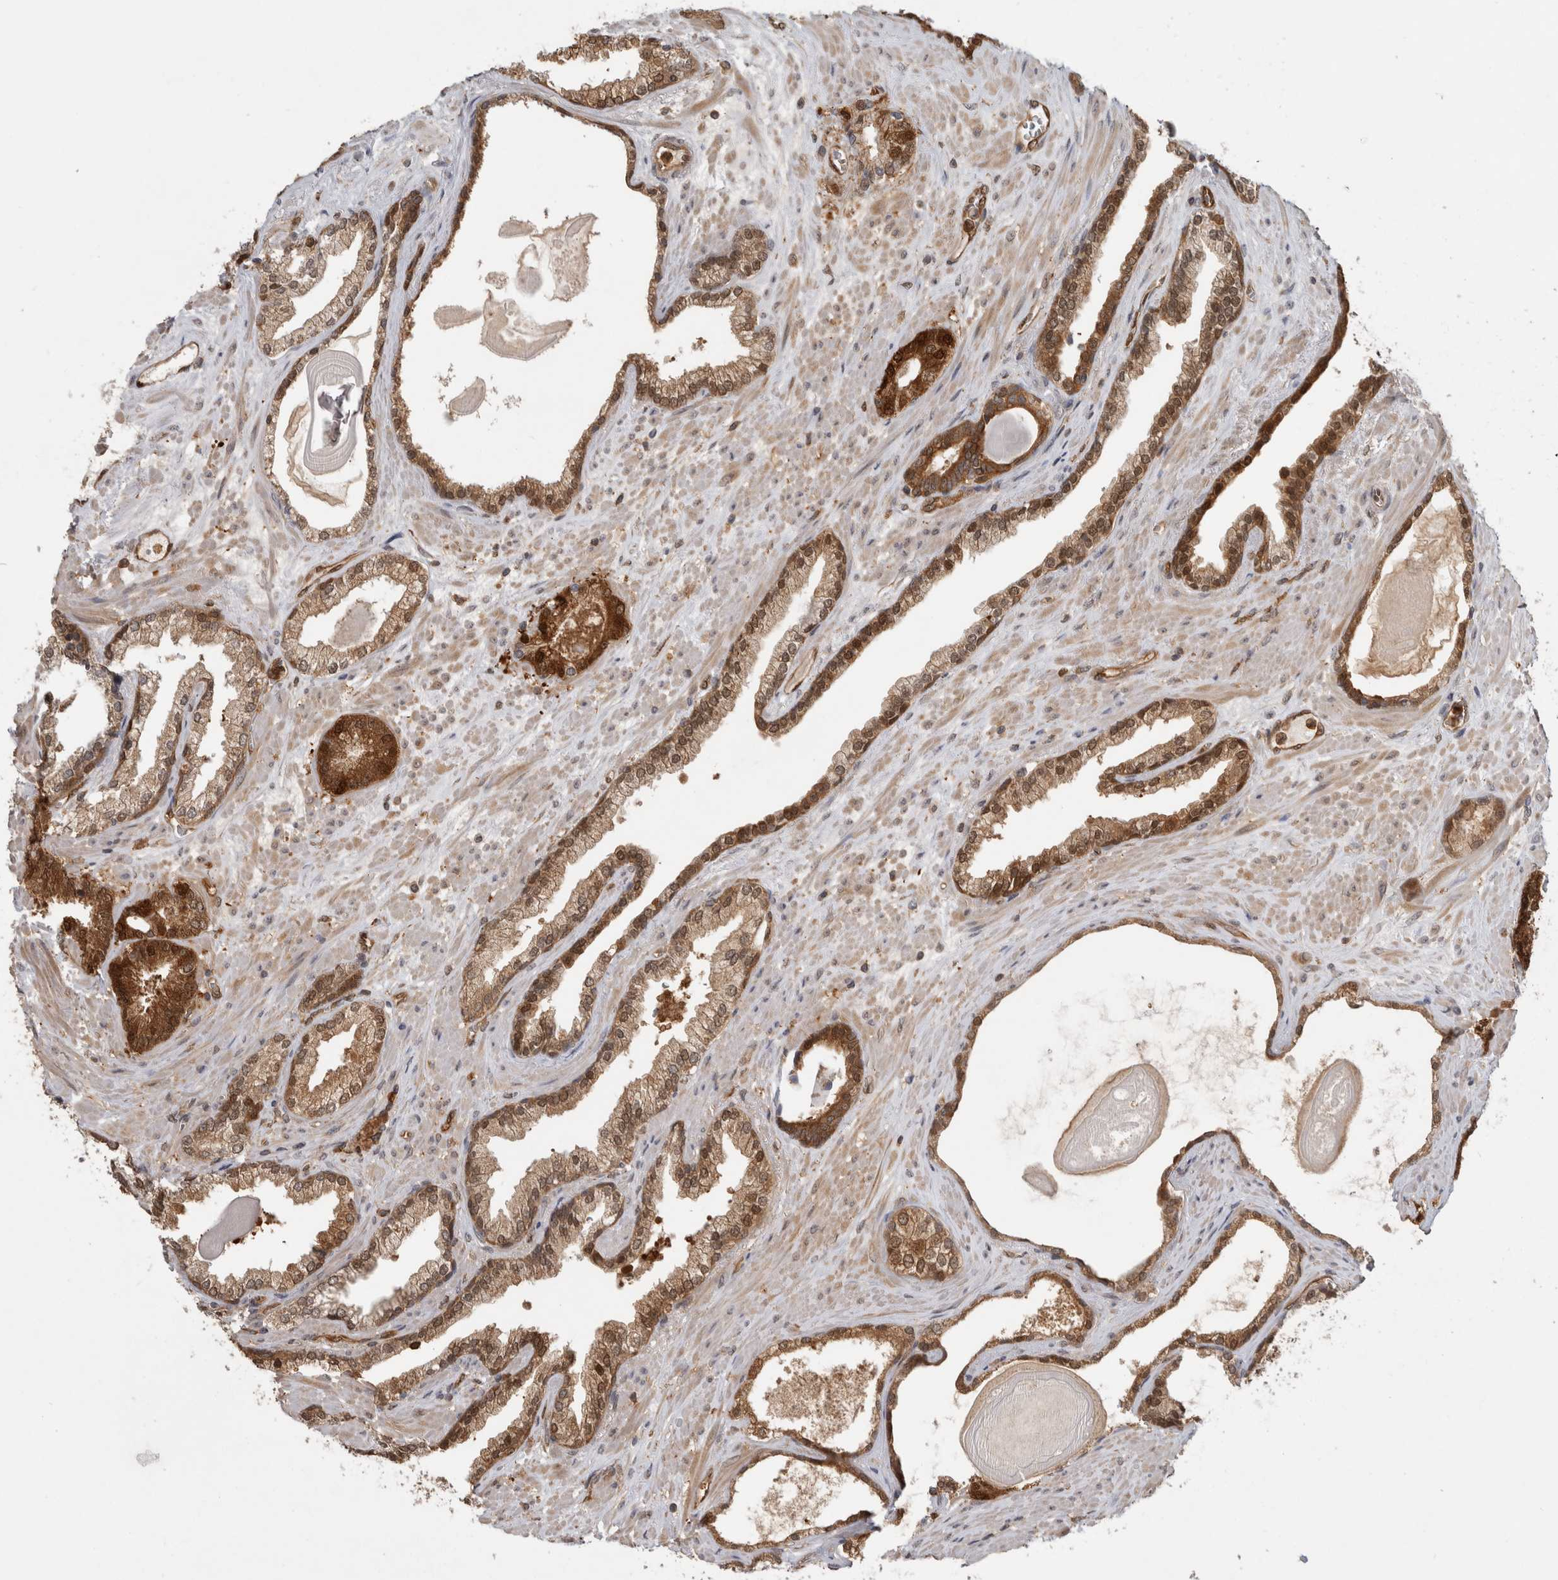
{"staining": {"intensity": "strong", "quantity": ">75%", "location": "cytoplasmic/membranous,nuclear"}, "tissue": "prostate cancer", "cell_type": "Tumor cells", "image_type": "cancer", "snomed": [{"axis": "morphology", "description": "Adenocarcinoma, Low grade"}, {"axis": "topography", "description": "Prostate"}], "caption": "This is an image of IHC staining of prostate cancer (adenocarcinoma (low-grade)), which shows strong staining in the cytoplasmic/membranous and nuclear of tumor cells.", "gene": "ASTN2", "patient": {"sex": "male", "age": 70}}